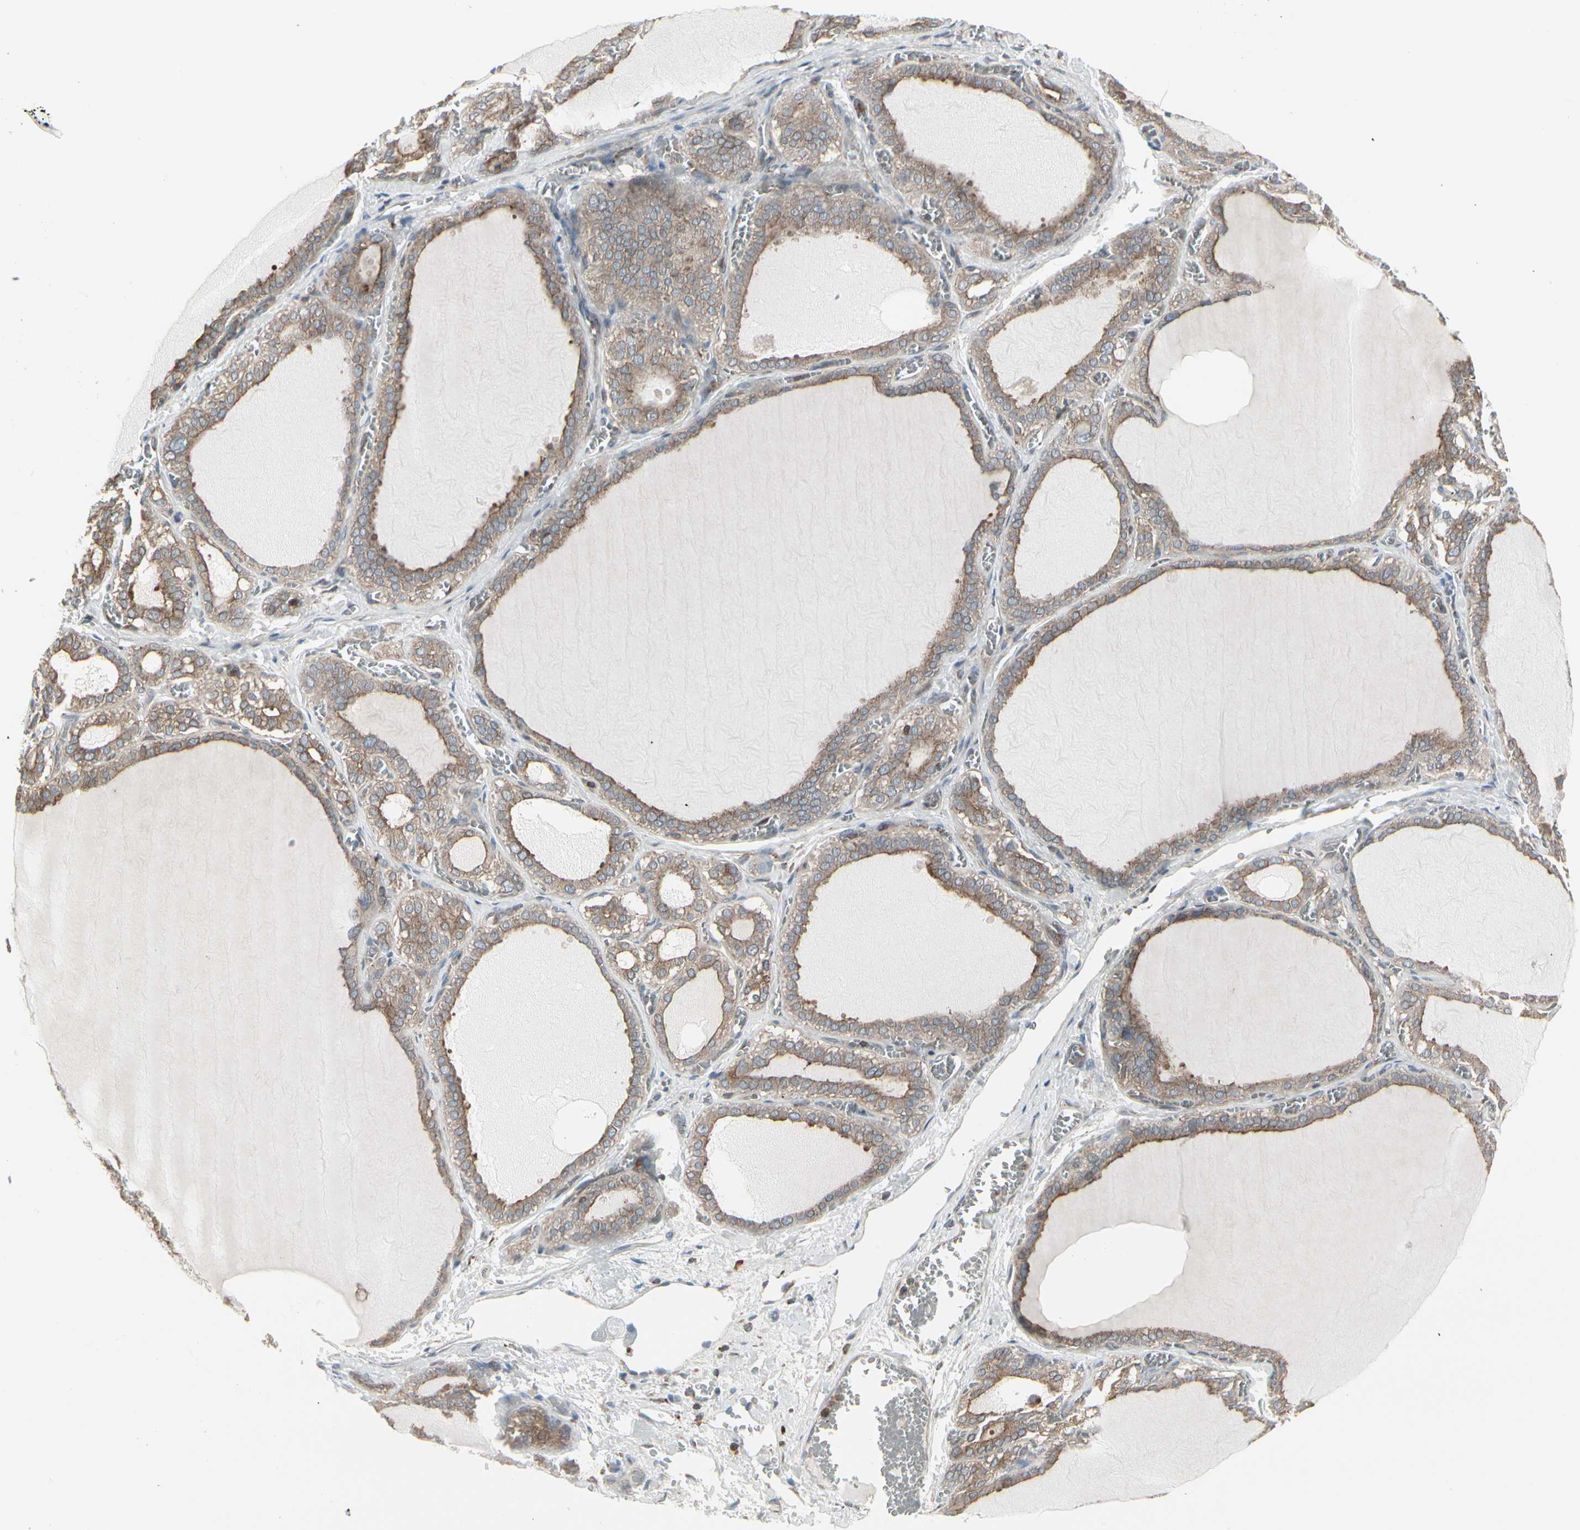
{"staining": {"intensity": "moderate", "quantity": ">75%", "location": "cytoplasmic/membranous"}, "tissue": "thyroid gland", "cell_type": "Glandular cells", "image_type": "normal", "snomed": [{"axis": "morphology", "description": "Normal tissue, NOS"}, {"axis": "topography", "description": "Thyroid gland"}], "caption": "Protein expression by IHC shows moderate cytoplasmic/membranous positivity in approximately >75% of glandular cells in unremarkable thyroid gland.", "gene": "EPS15", "patient": {"sex": "female", "age": 55}}